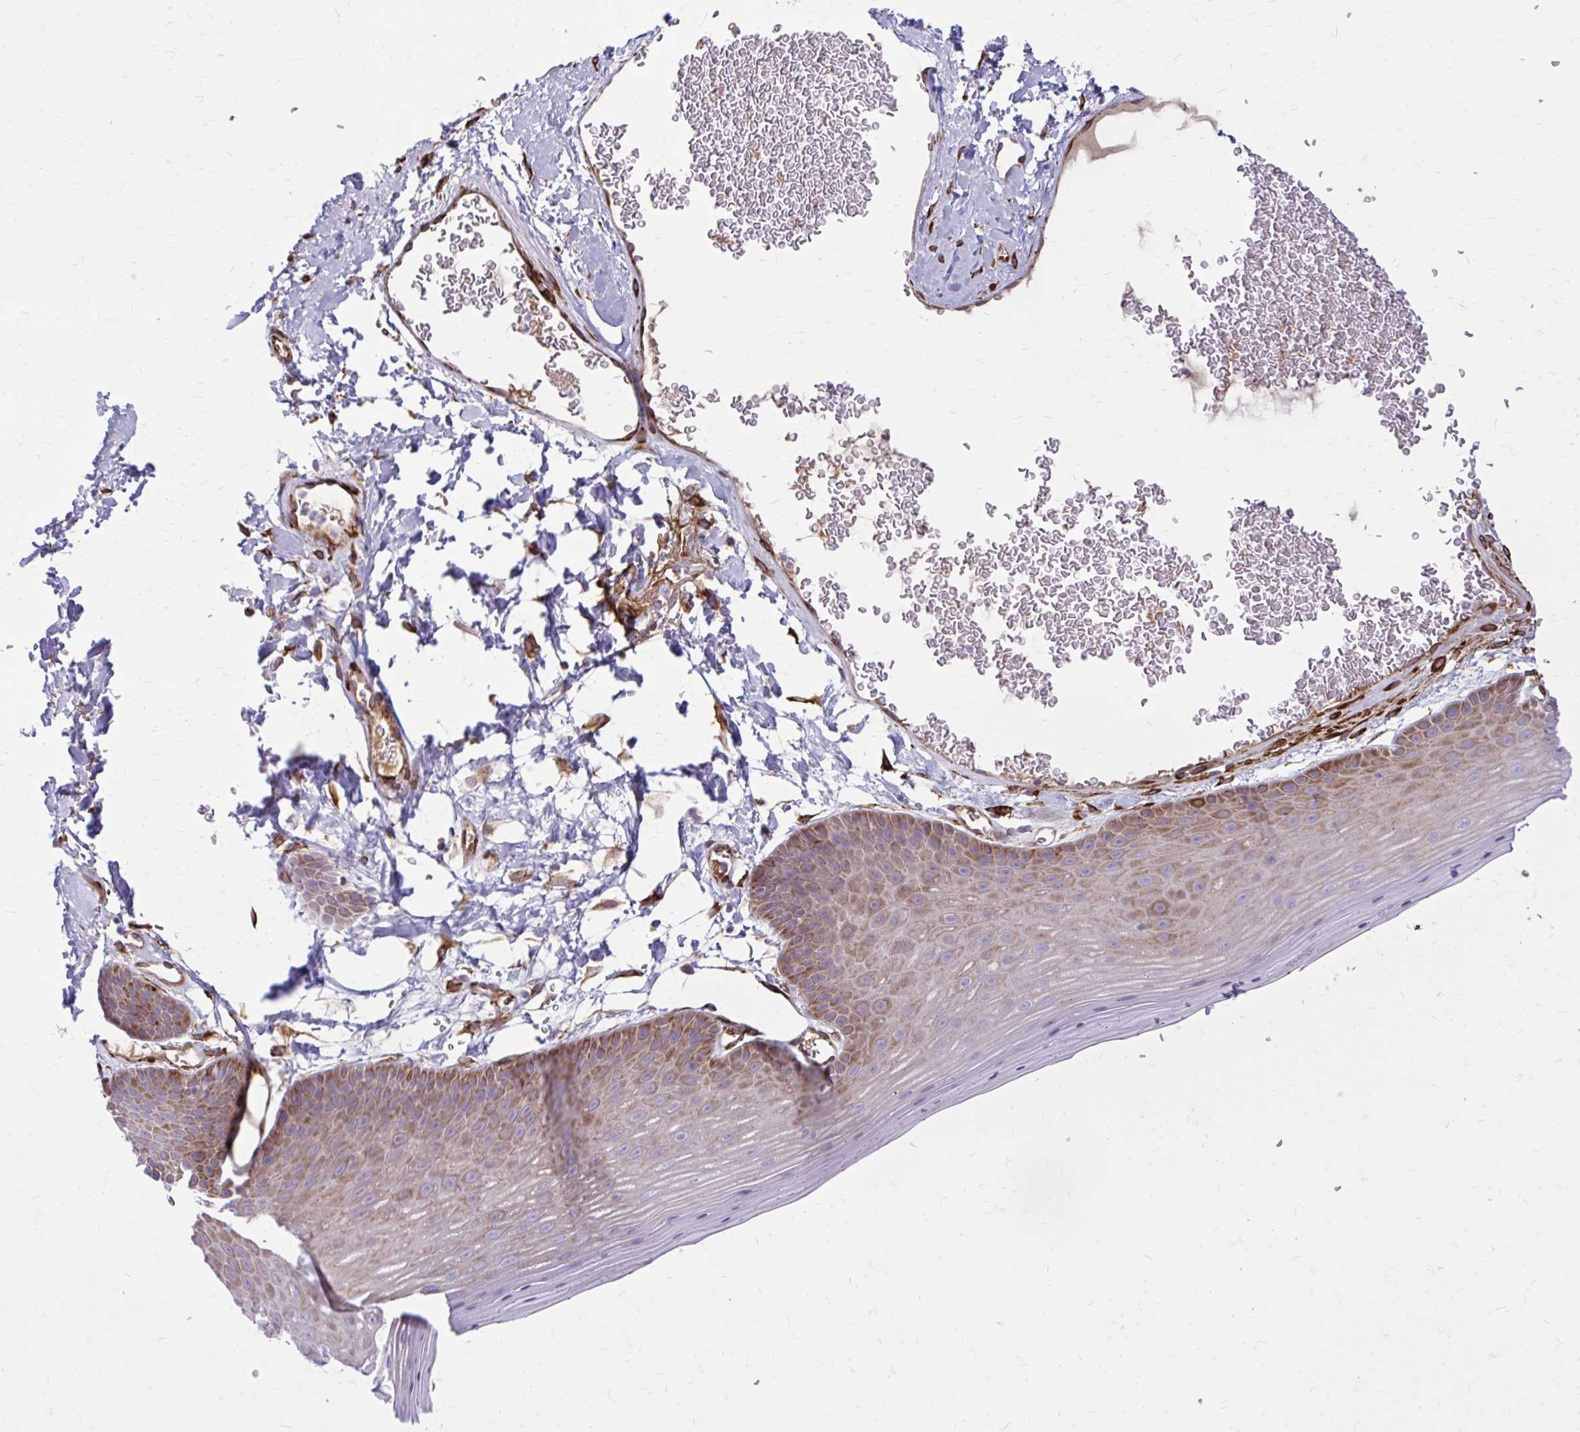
{"staining": {"intensity": "moderate", "quantity": ">75%", "location": "cytoplasmic/membranous"}, "tissue": "skin", "cell_type": "Epidermal cells", "image_type": "normal", "snomed": [{"axis": "morphology", "description": "Normal tissue, NOS"}, {"axis": "topography", "description": "Anal"}], "caption": "DAB (3,3'-diaminobenzidine) immunohistochemical staining of benign human skin displays moderate cytoplasmic/membranous protein positivity in approximately >75% of epidermal cells.", "gene": "BEND5", "patient": {"sex": "male", "age": 53}}